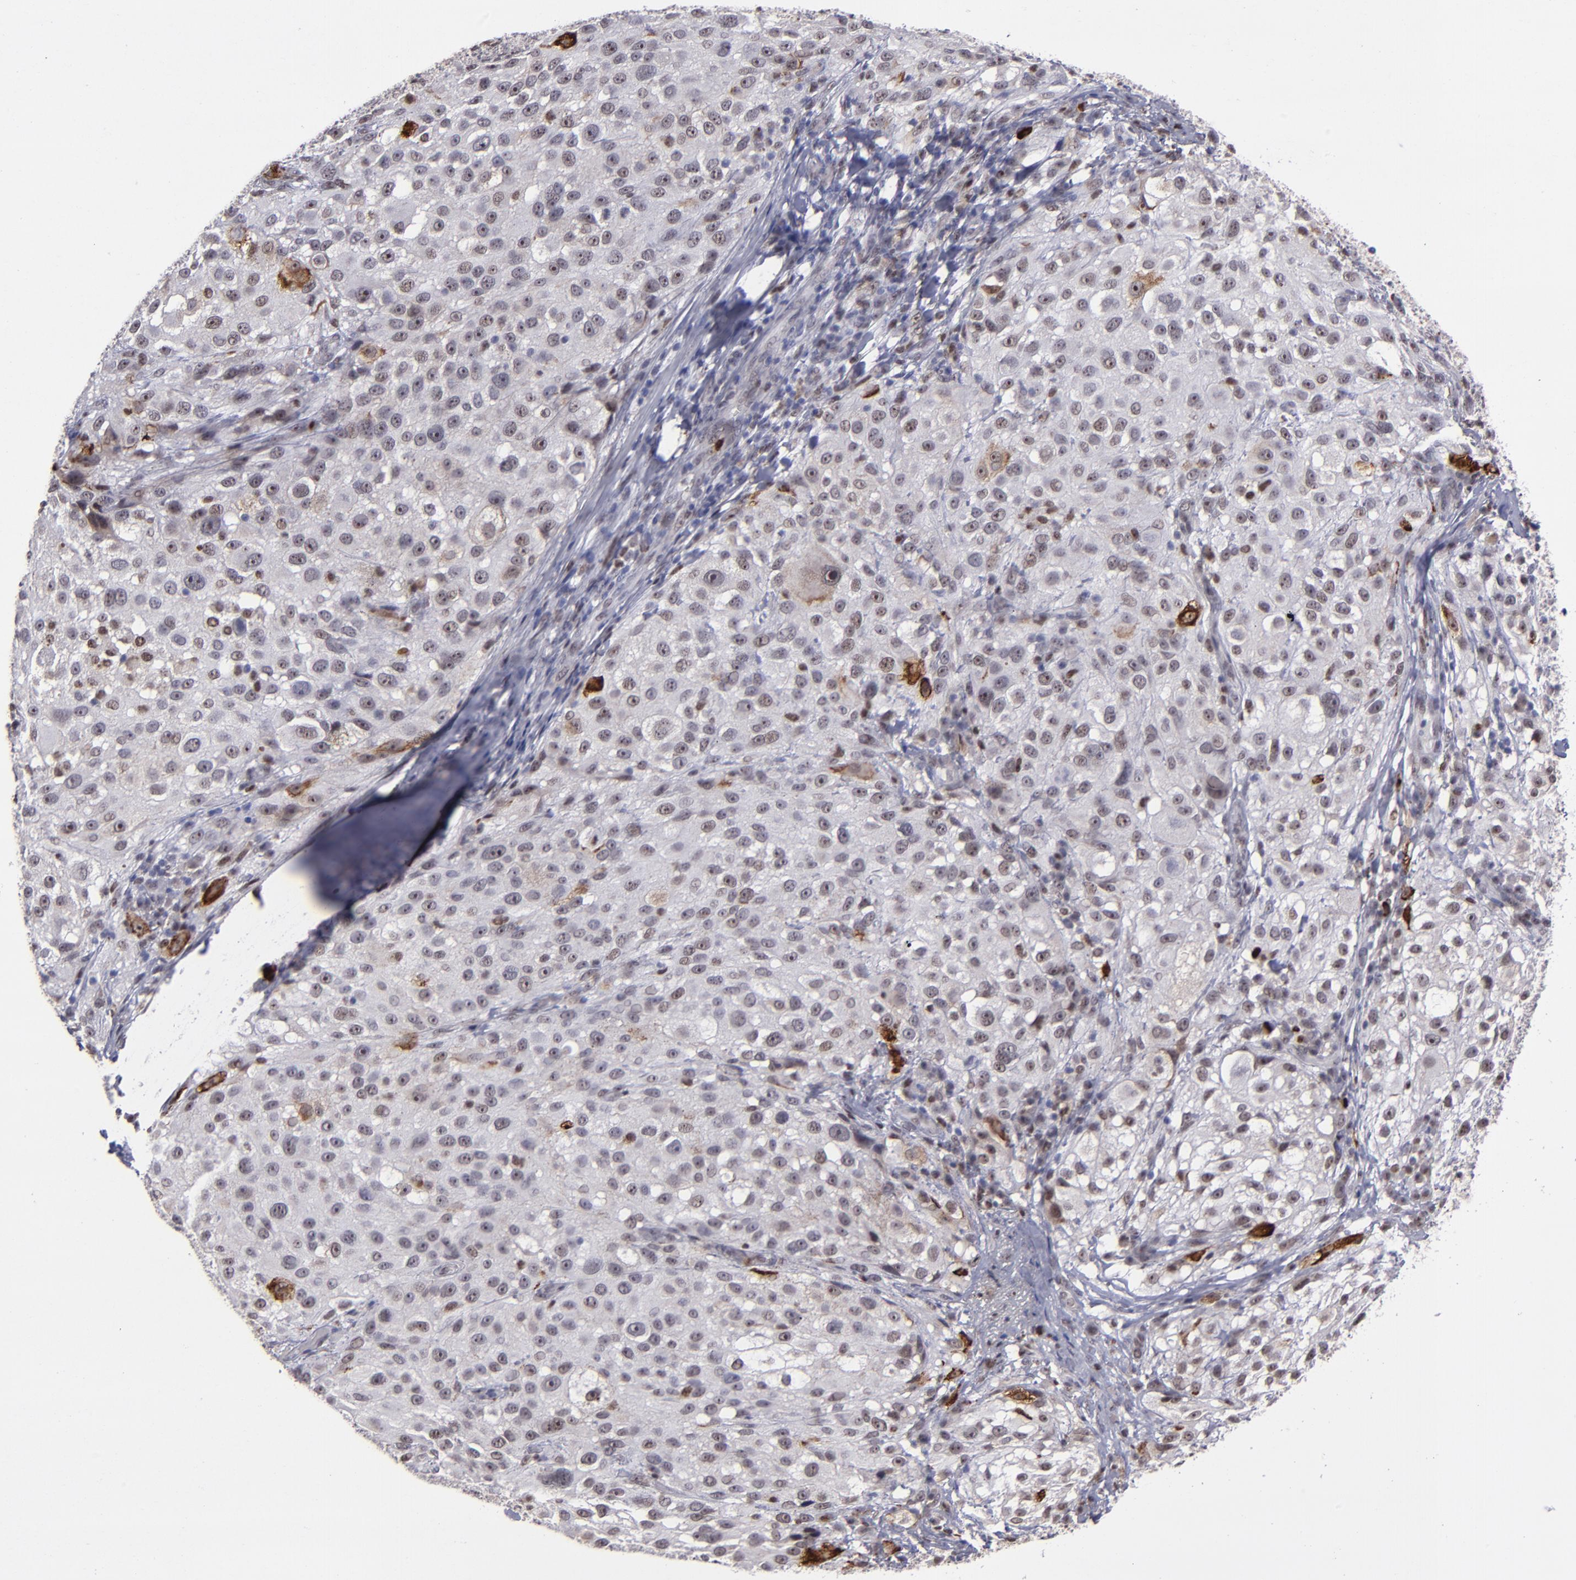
{"staining": {"intensity": "weak", "quantity": ">75%", "location": "nuclear"}, "tissue": "melanoma", "cell_type": "Tumor cells", "image_type": "cancer", "snomed": [{"axis": "morphology", "description": "Necrosis, NOS"}, {"axis": "morphology", "description": "Malignant melanoma, NOS"}, {"axis": "topography", "description": "Skin"}], "caption": "Malignant melanoma stained with immunohistochemistry (IHC) reveals weak nuclear positivity in approximately >75% of tumor cells.", "gene": "RREB1", "patient": {"sex": "female", "age": 87}}